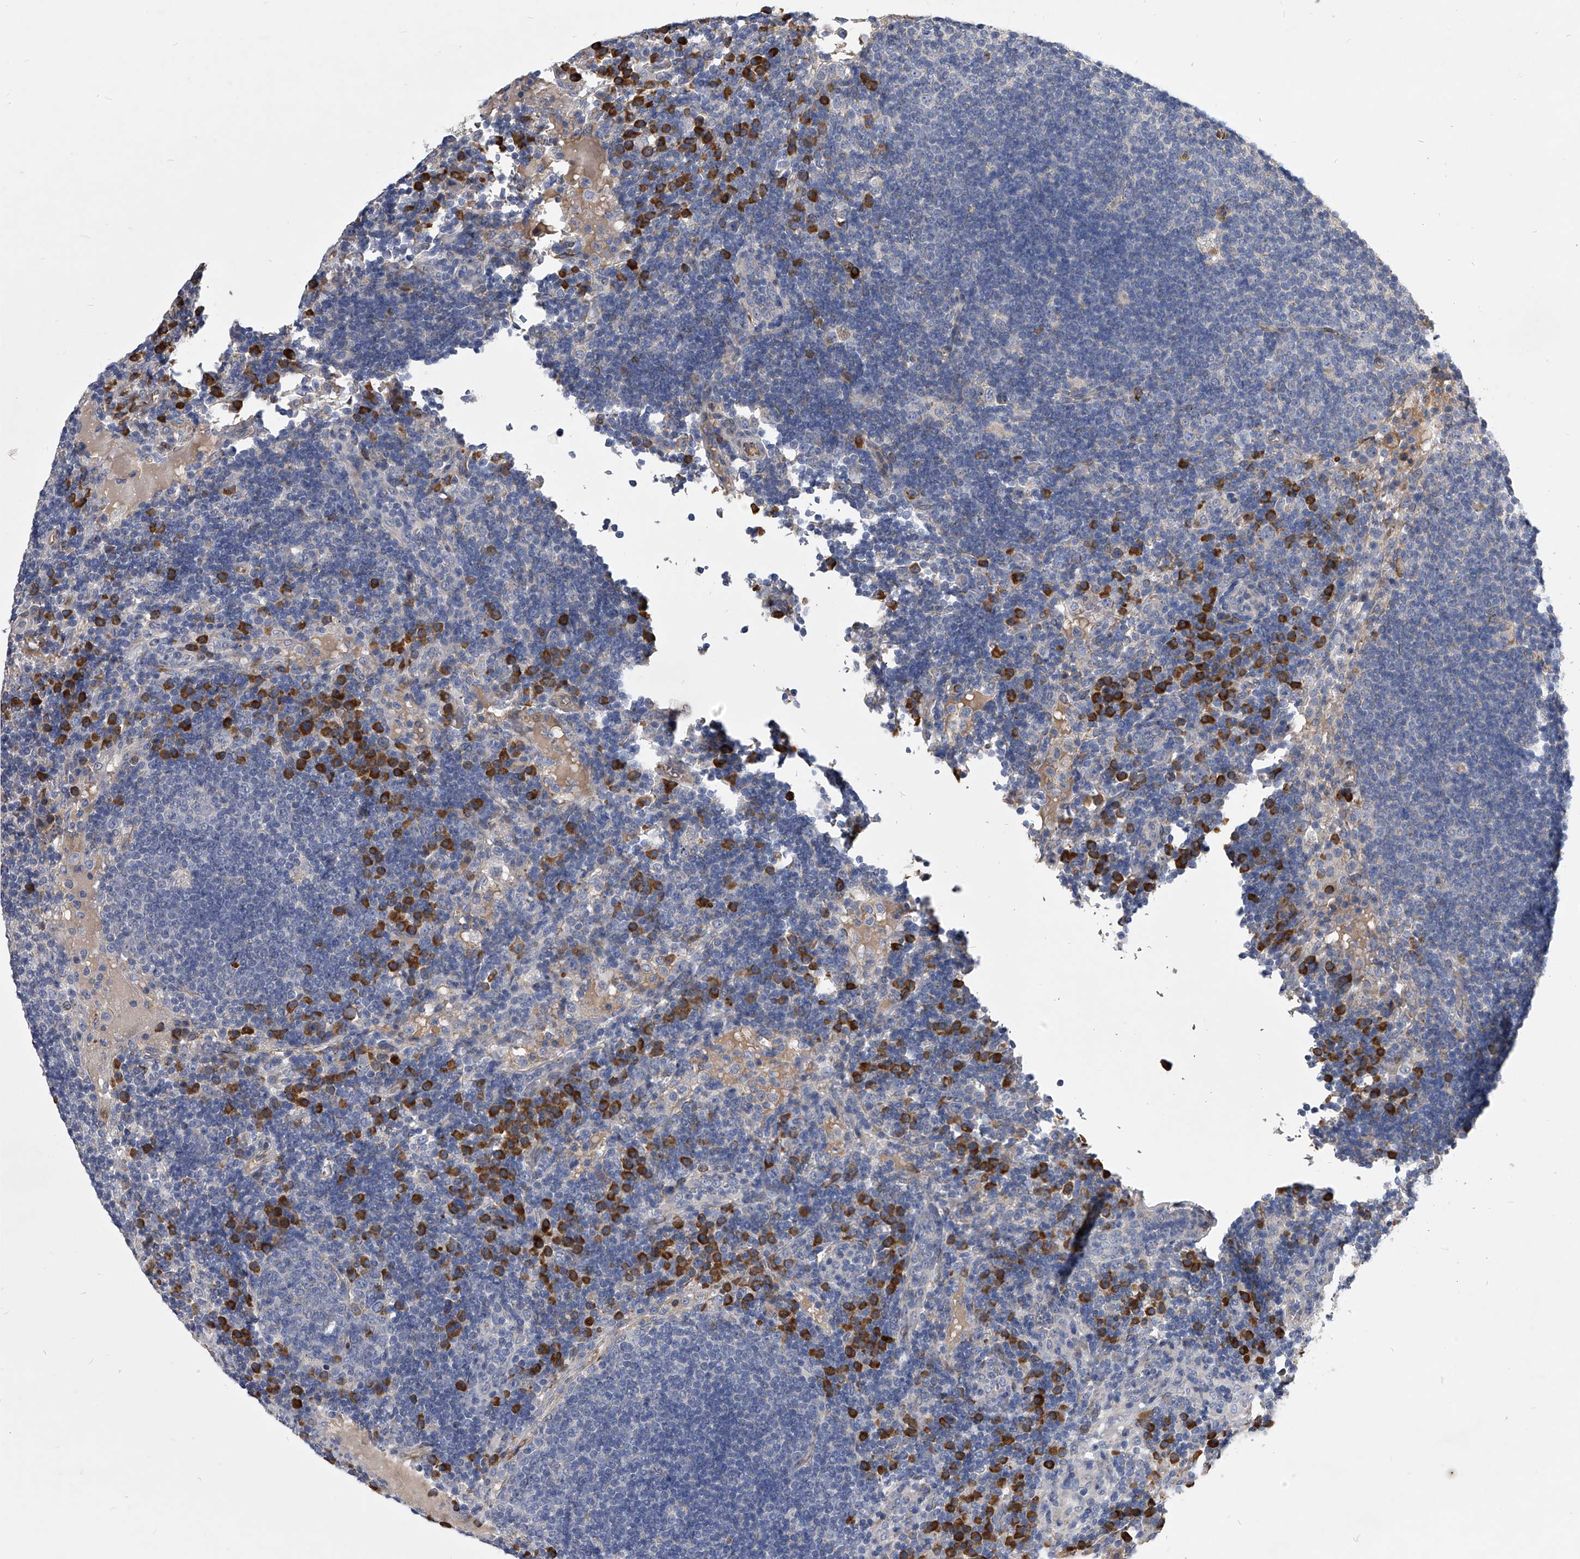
{"staining": {"intensity": "strong", "quantity": "<25%", "location": "cytoplasmic/membranous"}, "tissue": "lymph node", "cell_type": "Non-germinal center cells", "image_type": "normal", "snomed": [{"axis": "morphology", "description": "Normal tissue, NOS"}, {"axis": "topography", "description": "Lymph node"}], "caption": "High-magnification brightfield microscopy of normal lymph node stained with DAB (brown) and counterstained with hematoxylin (blue). non-germinal center cells exhibit strong cytoplasmic/membranous positivity is appreciated in about<25% of cells.", "gene": "CCR4", "patient": {"sex": "female", "age": 53}}